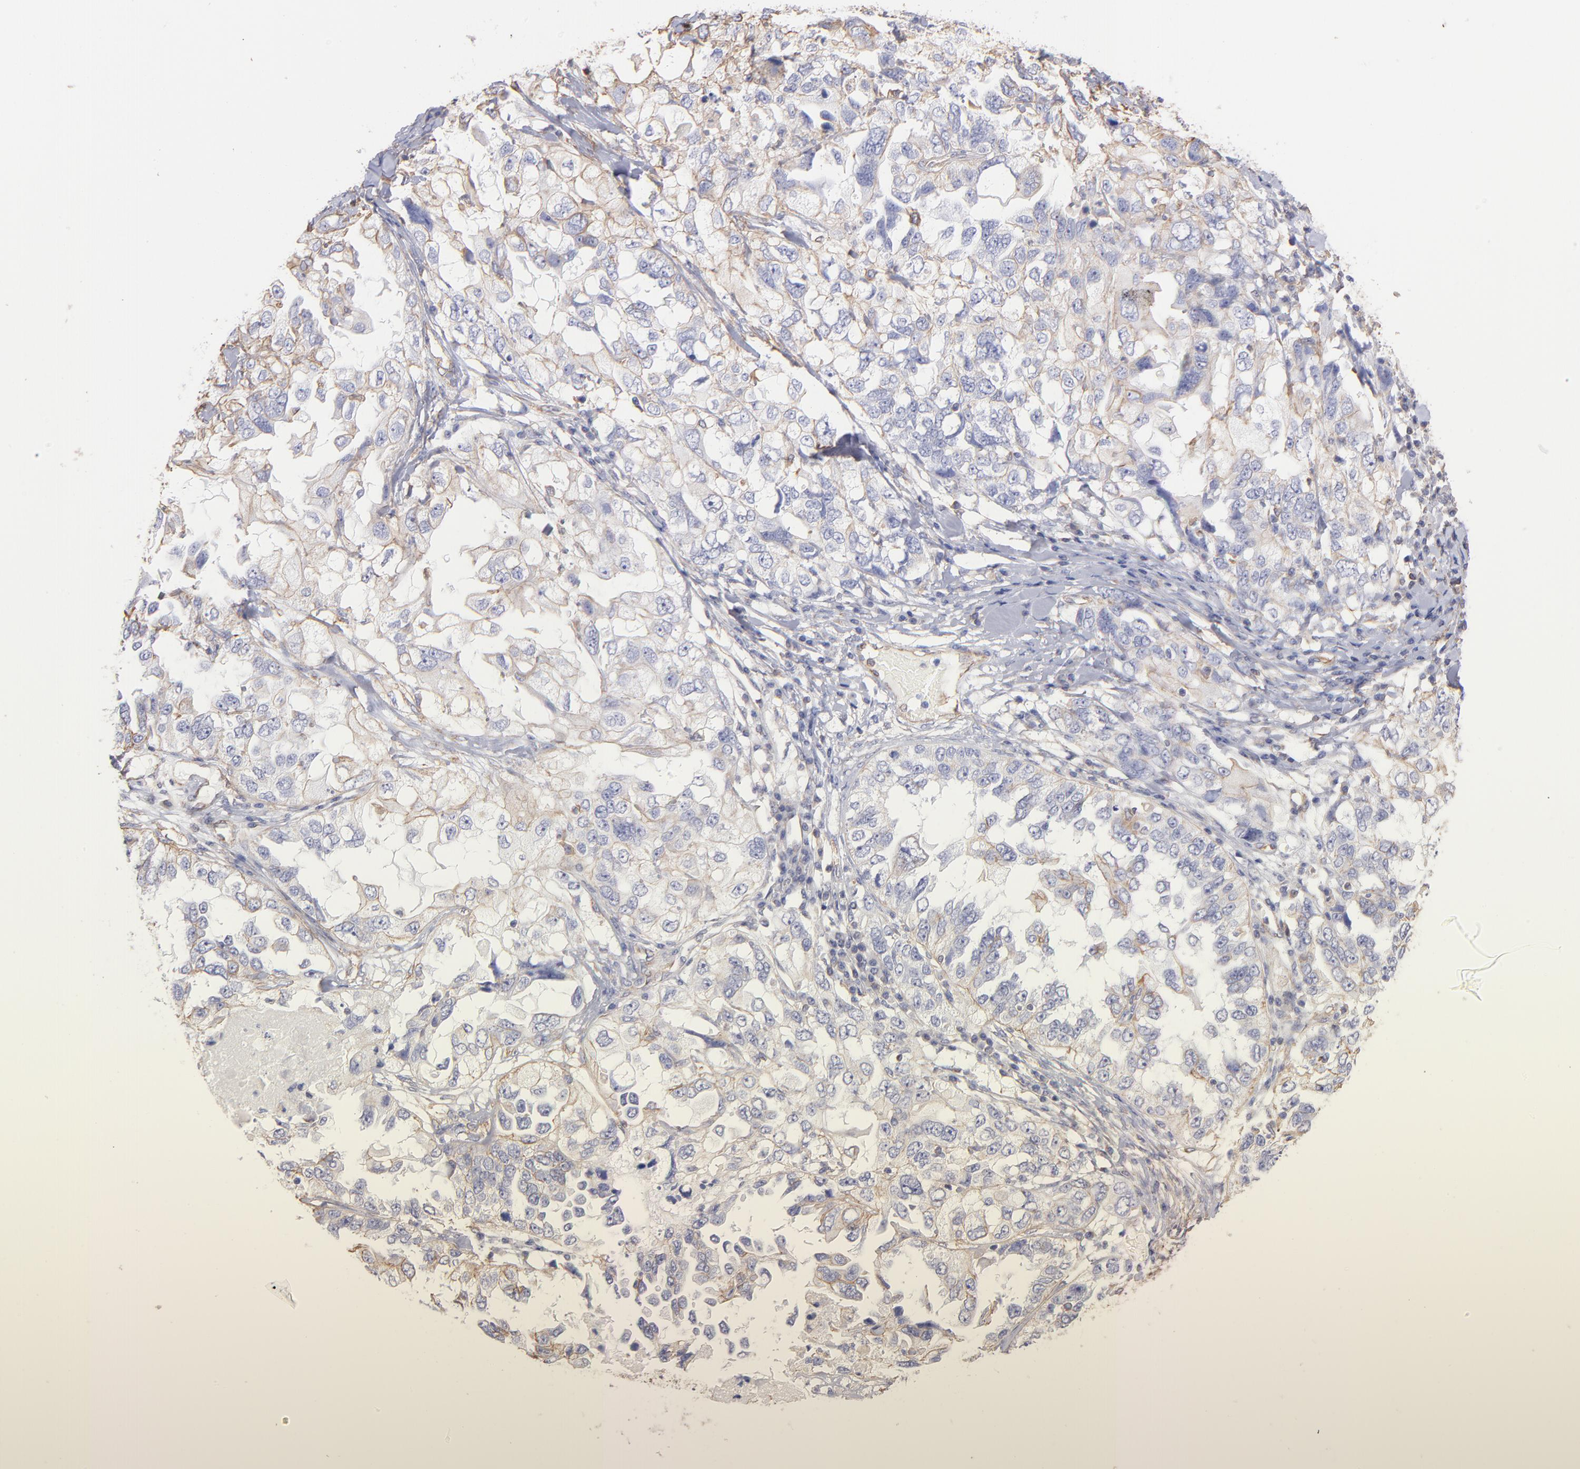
{"staining": {"intensity": "weak", "quantity": "25%-75%", "location": "cytoplasmic/membranous"}, "tissue": "ovarian cancer", "cell_type": "Tumor cells", "image_type": "cancer", "snomed": [{"axis": "morphology", "description": "Cystadenocarcinoma, serous, NOS"}, {"axis": "topography", "description": "Ovary"}], "caption": "The immunohistochemical stain shows weak cytoplasmic/membranous positivity in tumor cells of serous cystadenocarcinoma (ovarian) tissue. (brown staining indicates protein expression, while blue staining denotes nuclei).", "gene": "PLEC", "patient": {"sex": "female", "age": 82}}